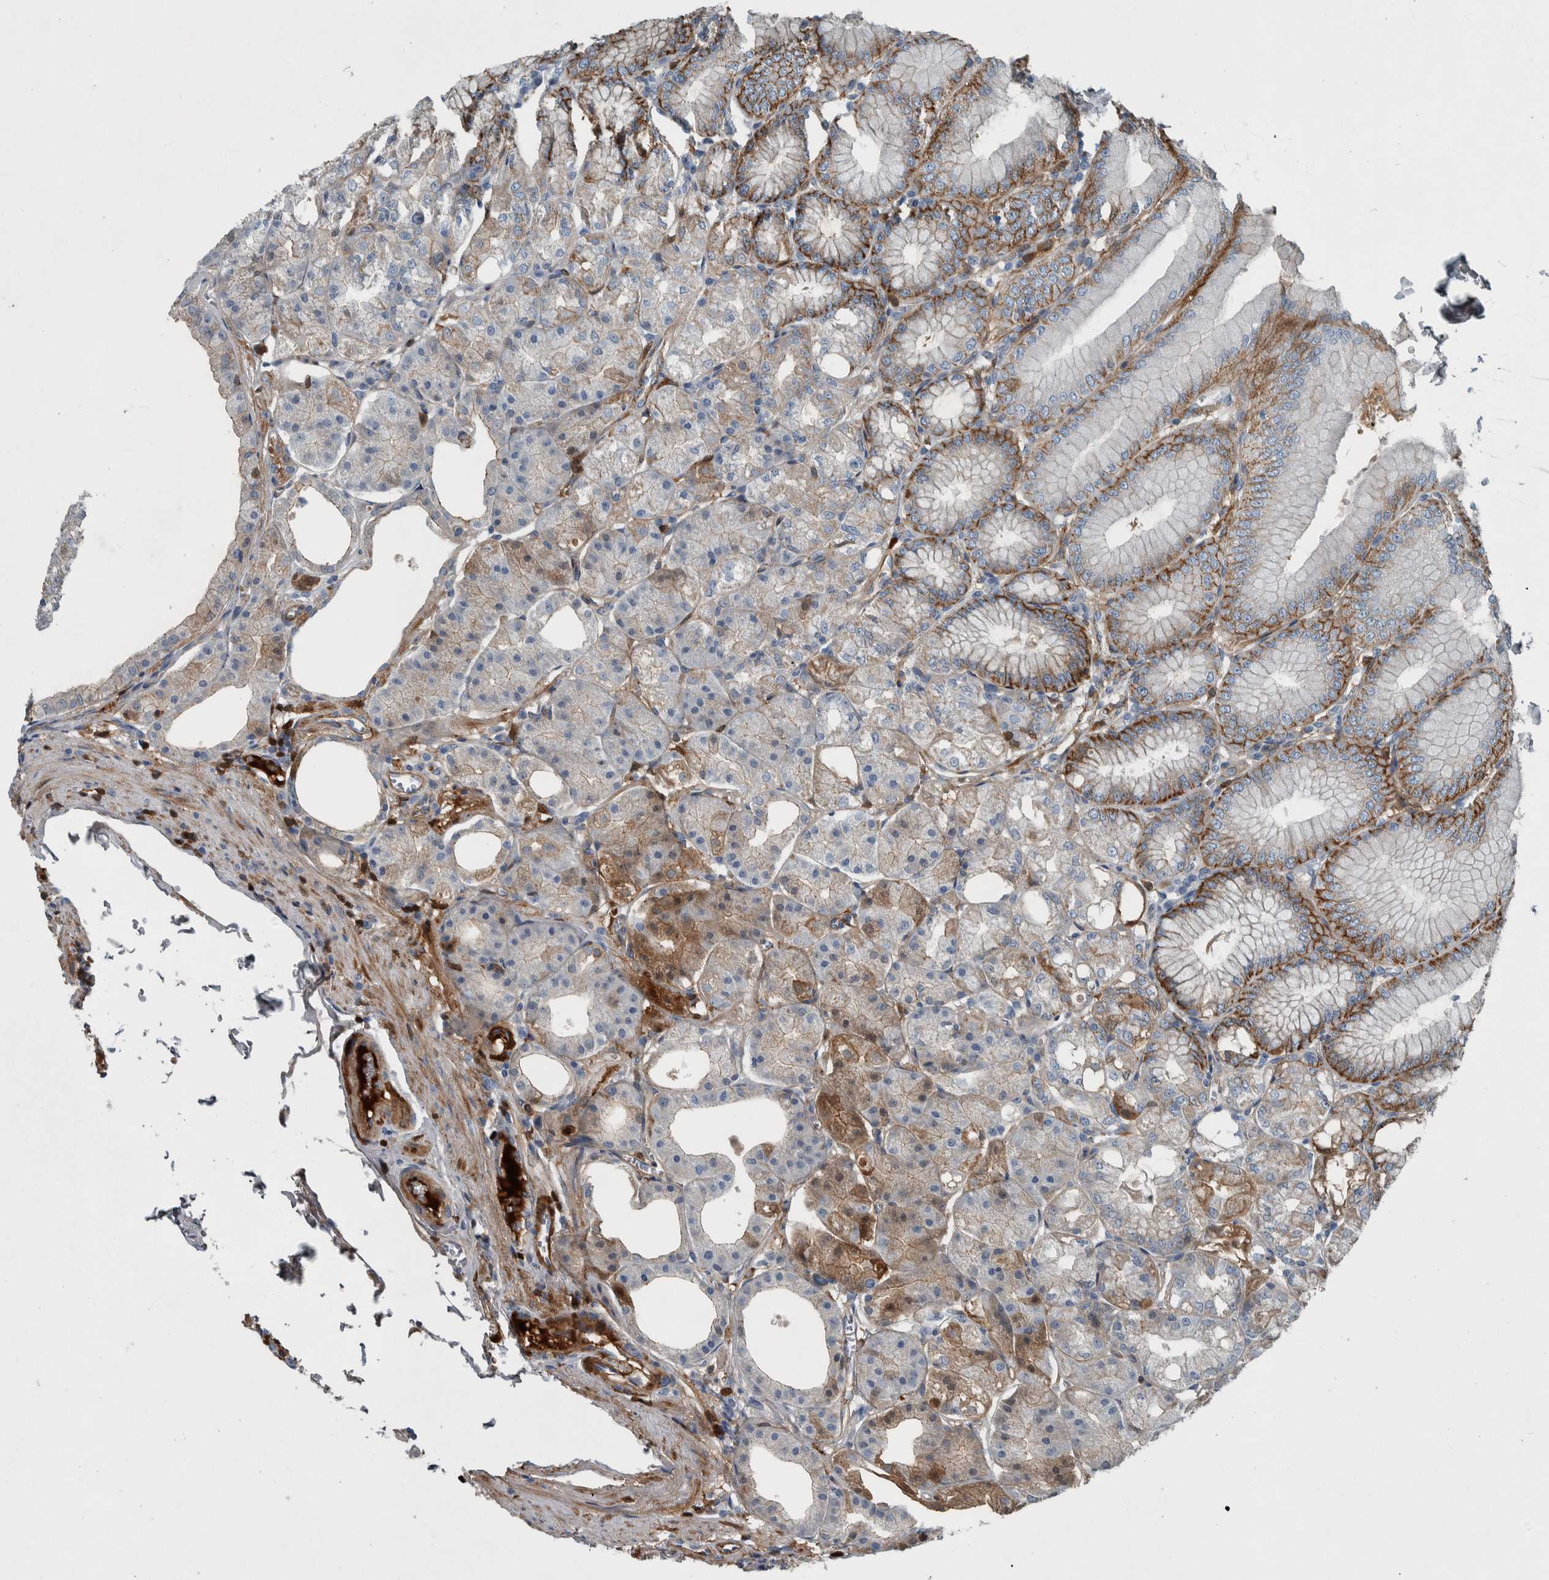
{"staining": {"intensity": "strong", "quantity": "<25%", "location": "cytoplasmic/membranous"}, "tissue": "stomach", "cell_type": "Glandular cells", "image_type": "normal", "snomed": [{"axis": "morphology", "description": "Normal tissue, NOS"}, {"axis": "topography", "description": "Stomach, lower"}], "caption": "A histopathology image of stomach stained for a protein shows strong cytoplasmic/membranous brown staining in glandular cells. (Stains: DAB in brown, nuclei in blue, Microscopy: brightfield microscopy at high magnification).", "gene": "SERPINC1", "patient": {"sex": "male", "age": 71}}